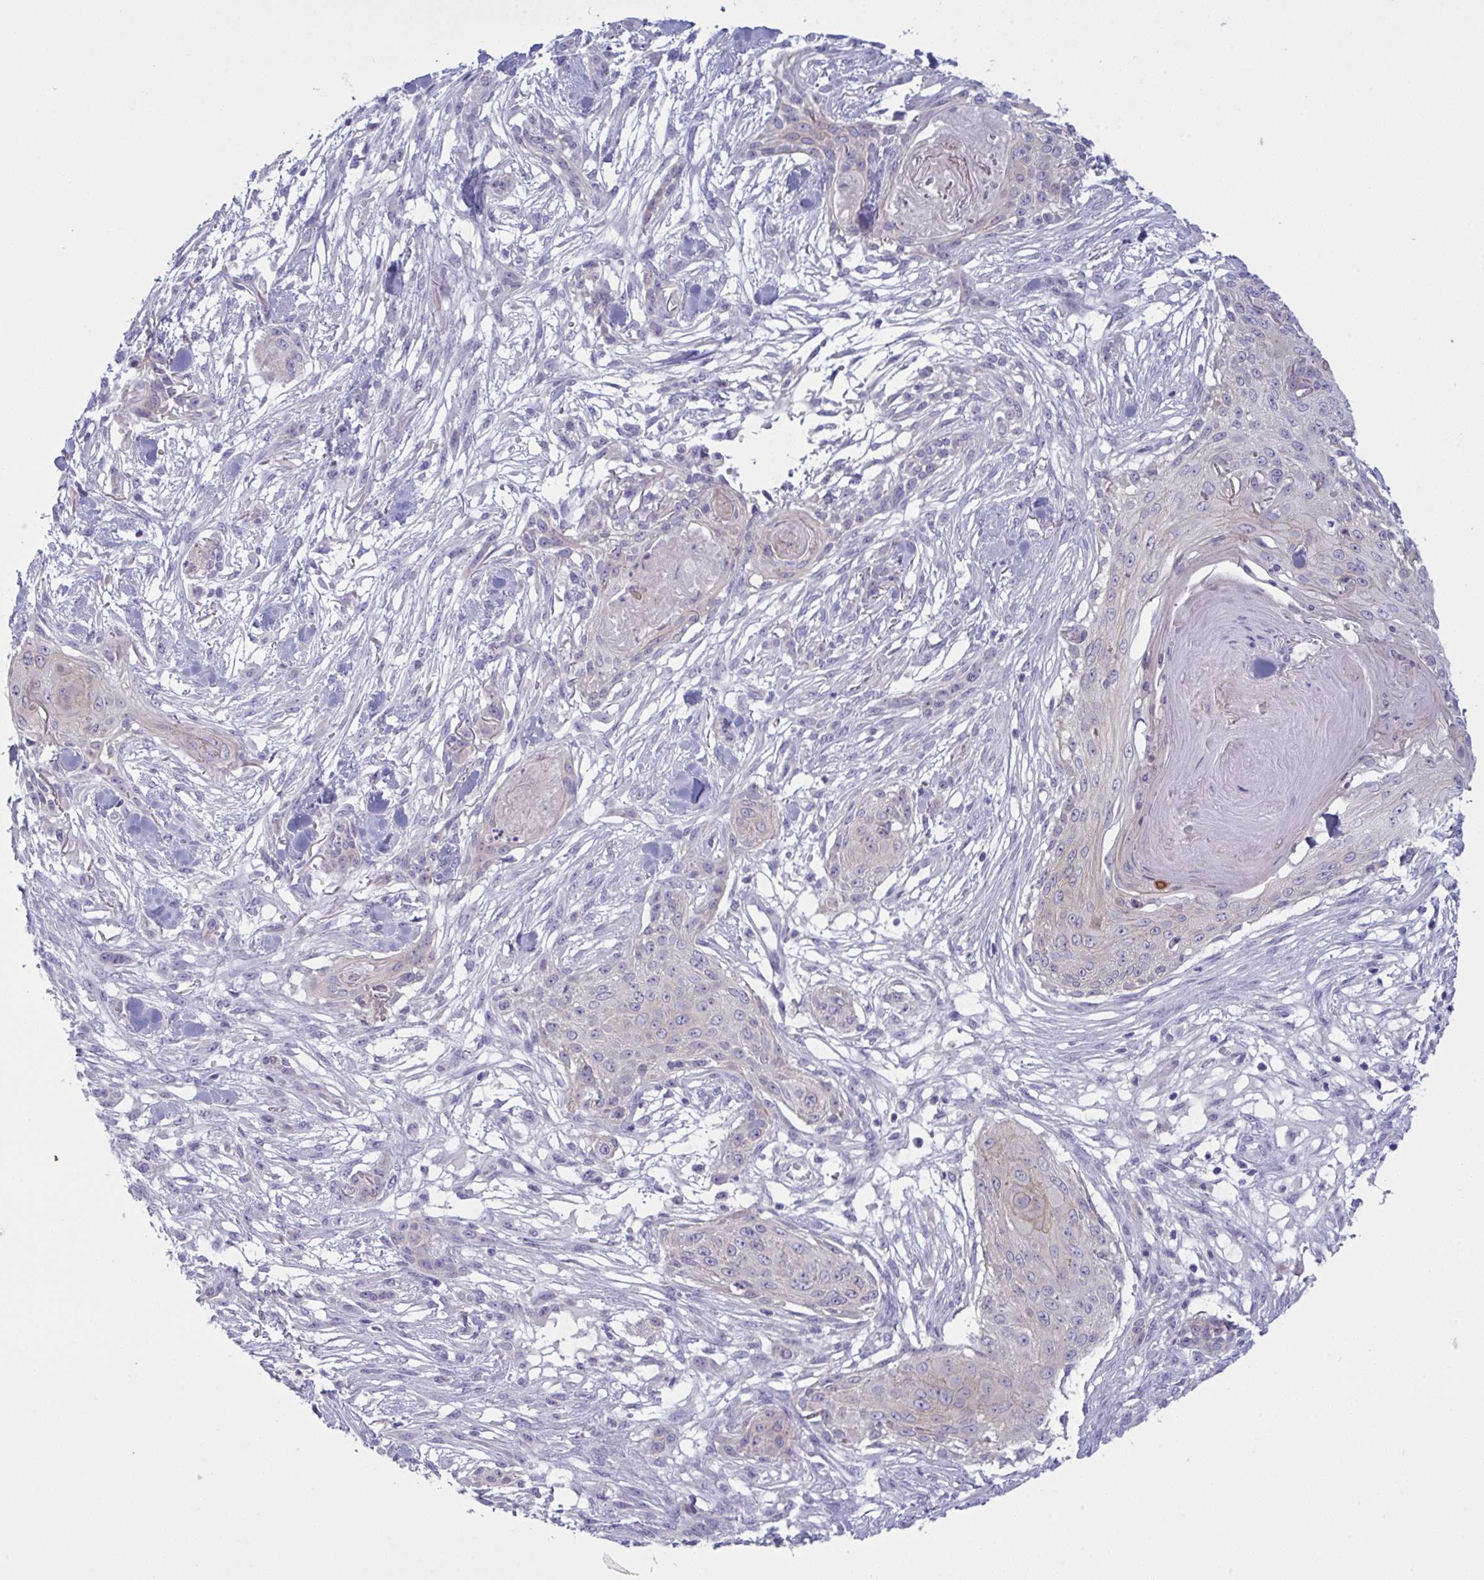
{"staining": {"intensity": "weak", "quantity": "<25%", "location": "cytoplasmic/membranous"}, "tissue": "skin cancer", "cell_type": "Tumor cells", "image_type": "cancer", "snomed": [{"axis": "morphology", "description": "Squamous cell carcinoma, NOS"}, {"axis": "topography", "description": "Skin"}], "caption": "Tumor cells are negative for brown protein staining in skin cancer. The staining was performed using DAB (3,3'-diaminobenzidine) to visualize the protein expression in brown, while the nuclei were stained in blue with hematoxylin (Magnification: 20x).", "gene": "TENT5D", "patient": {"sex": "female", "age": 59}}